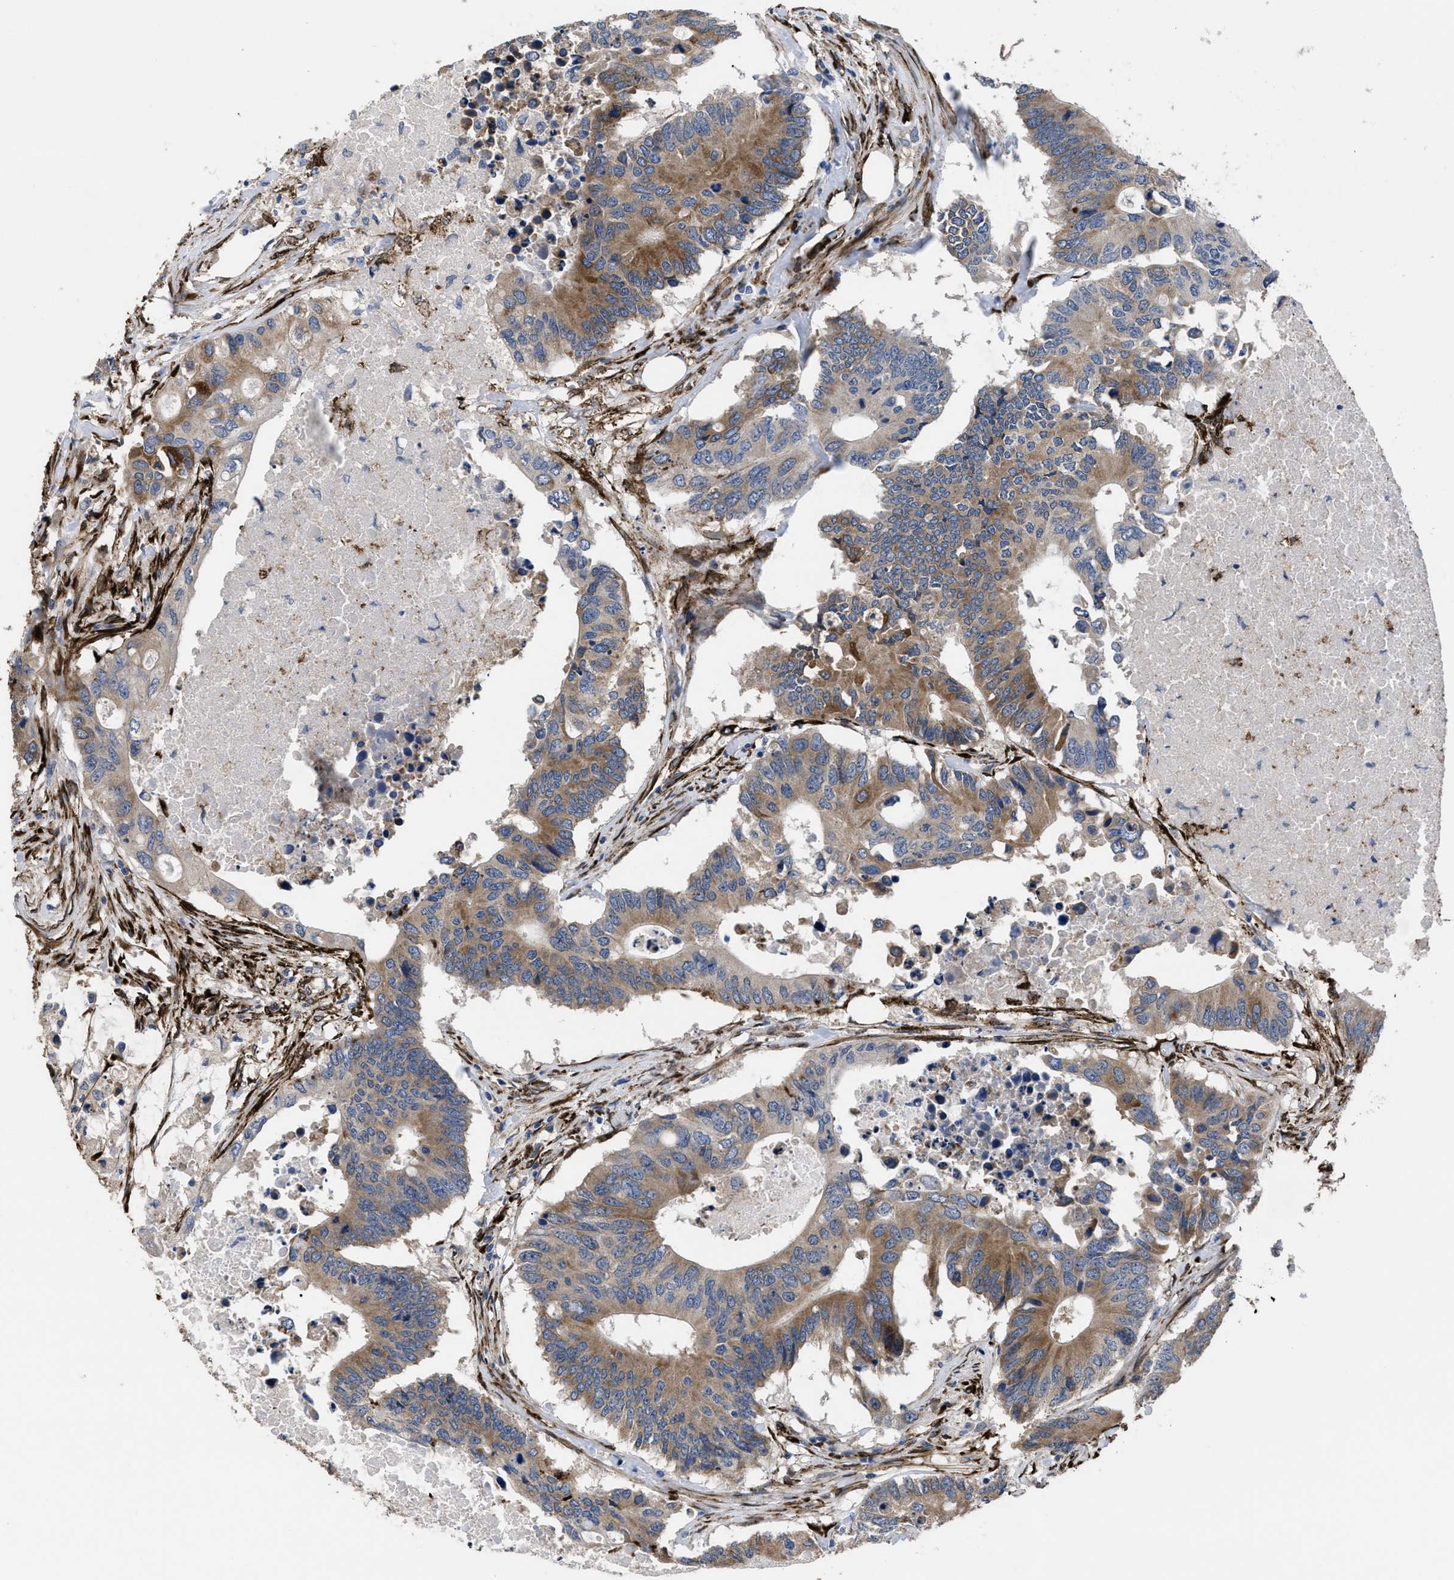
{"staining": {"intensity": "moderate", "quantity": ">75%", "location": "cytoplasmic/membranous"}, "tissue": "colorectal cancer", "cell_type": "Tumor cells", "image_type": "cancer", "snomed": [{"axis": "morphology", "description": "Adenocarcinoma, NOS"}, {"axis": "topography", "description": "Colon"}], "caption": "DAB immunohistochemical staining of colorectal cancer (adenocarcinoma) exhibits moderate cytoplasmic/membranous protein expression in approximately >75% of tumor cells.", "gene": "SQLE", "patient": {"sex": "male", "age": 71}}